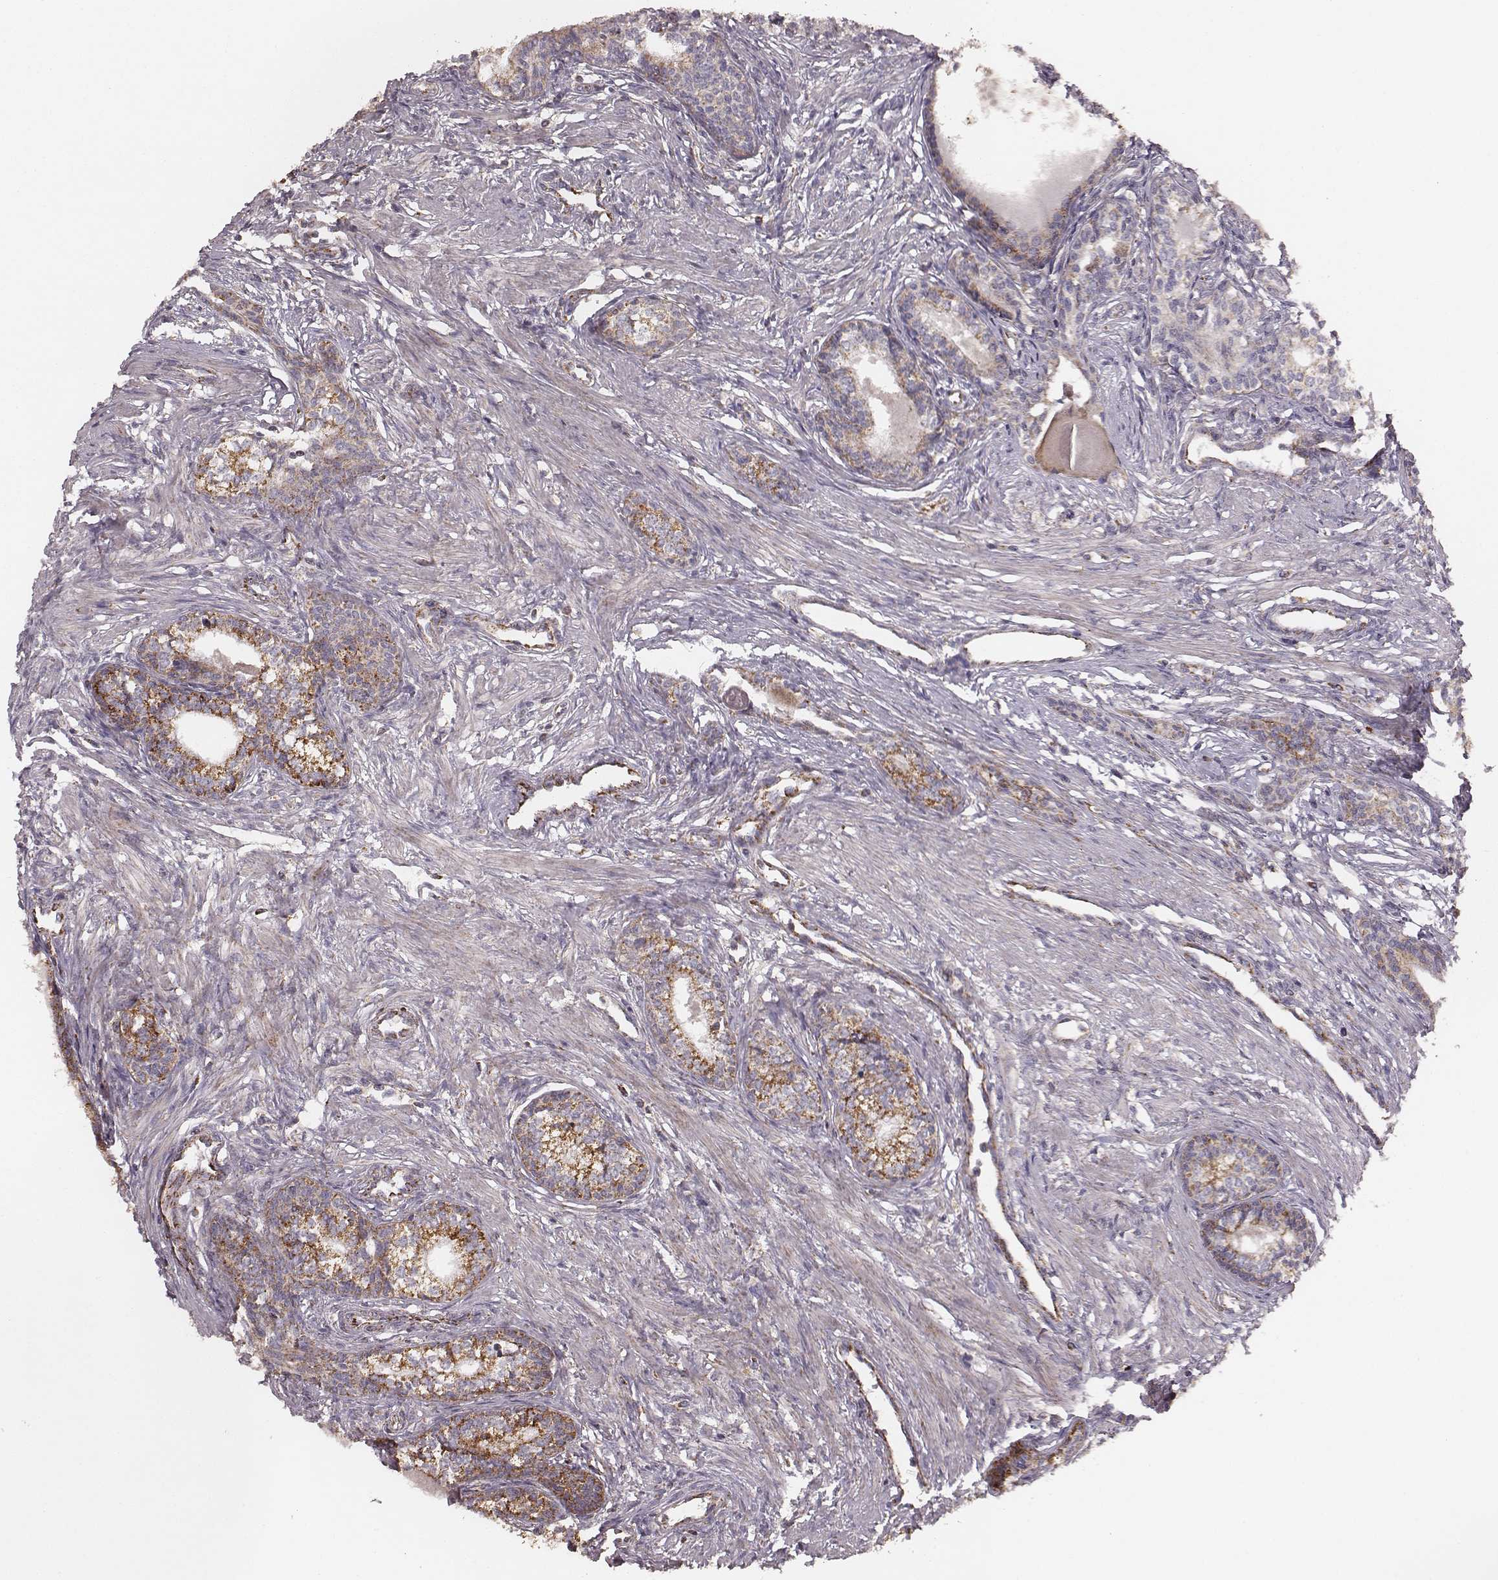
{"staining": {"intensity": "moderate", "quantity": ">75%", "location": "cytoplasmic/membranous"}, "tissue": "prostate", "cell_type": "Glandular cells", "image_type": "normal", "snomed": [{"axis": "morphology", "description": "Normal tissue, NOS"}, {"axis": "topography", "description": "Prostate"}], "caption": "The micrograph demonstrates immunohistochemical staining of unremarkable prostate. There is moderate cytoplasmic/membranous positivity is seen in about >75% of glandular cells.", "gene": "TUFM", "patient": {"sex": "male", "age": 60}}